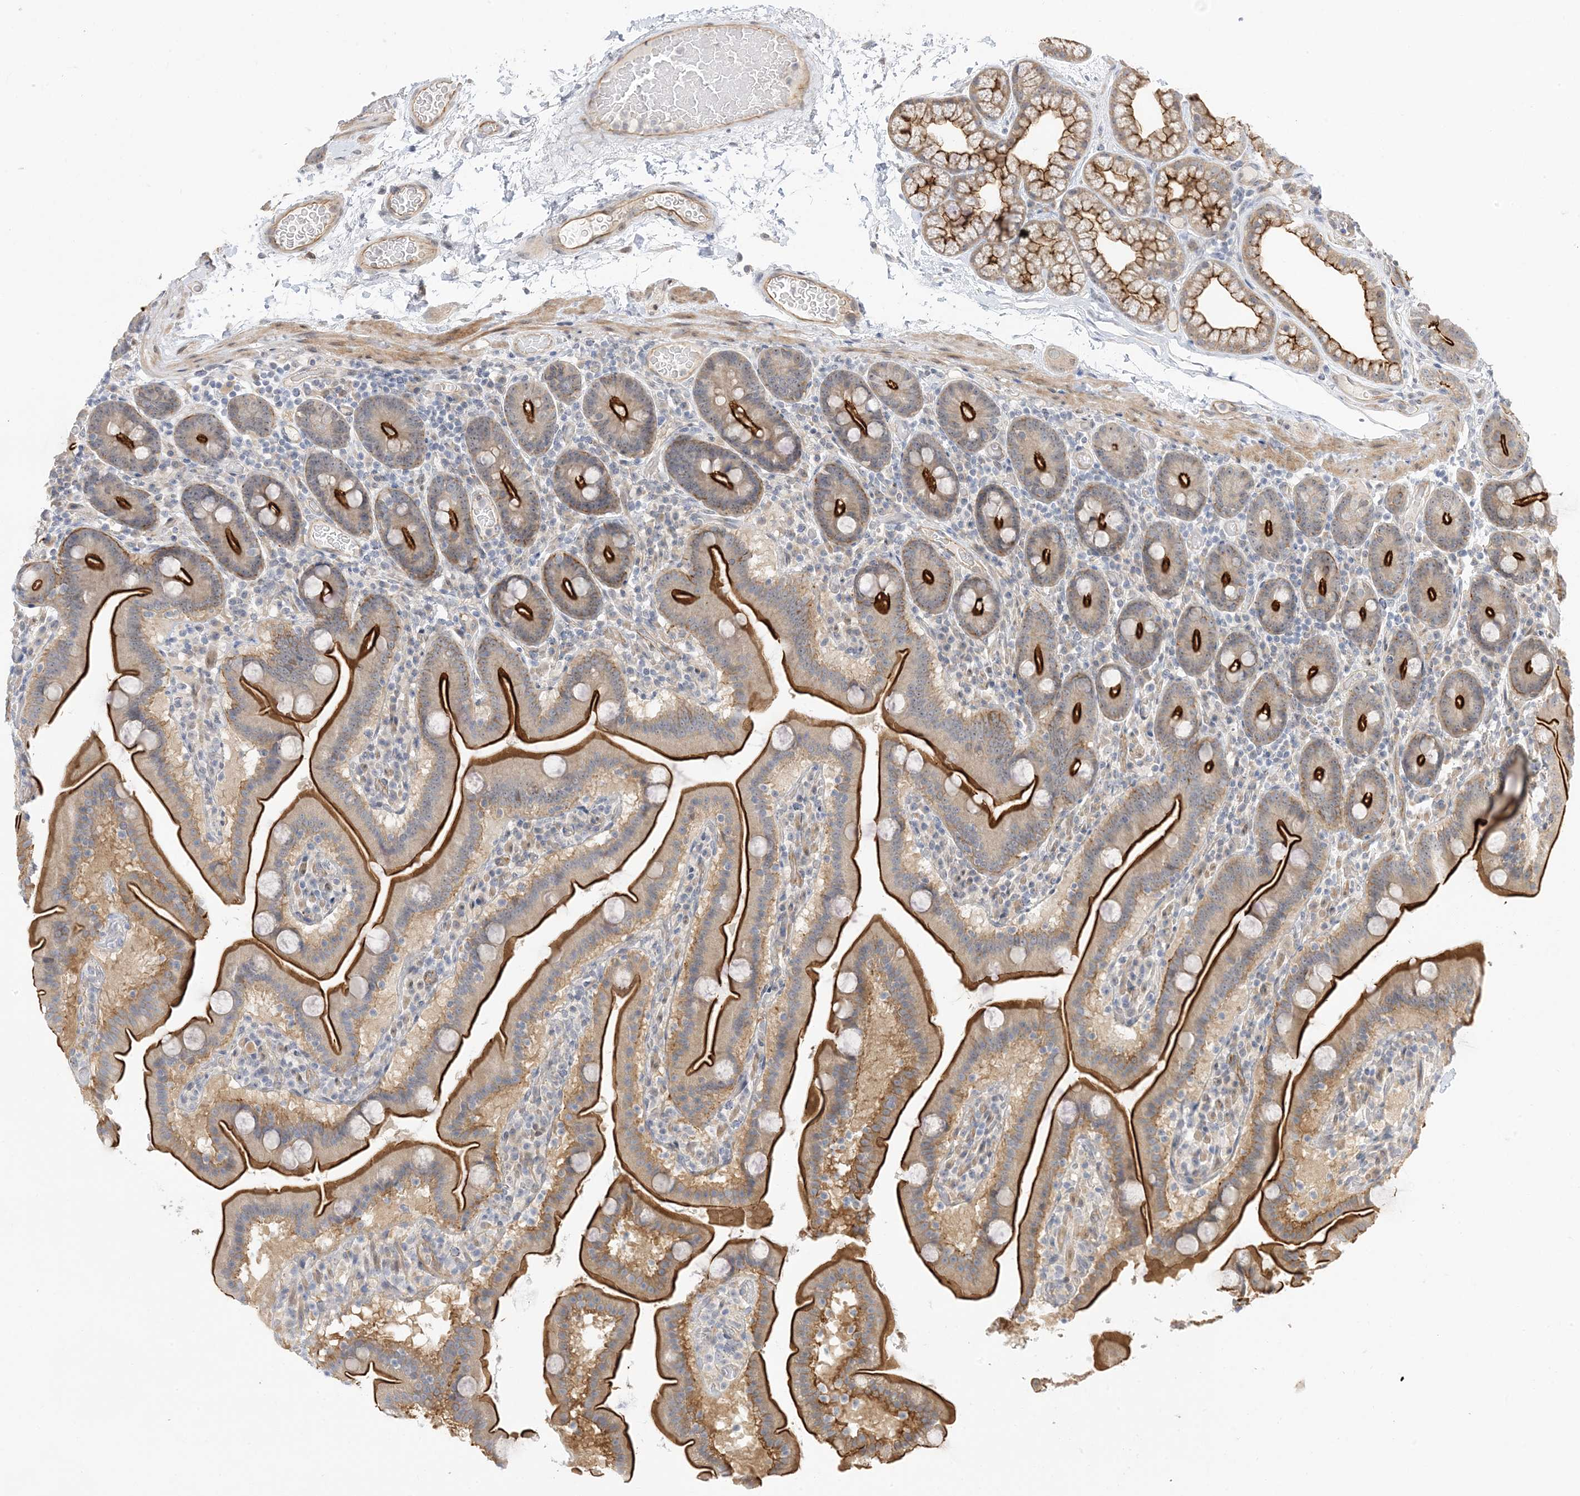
{"staining": {"intensity": "strong", "quantity": ">75%", "location": "cytoplasmic/membranous"}, "tissue": "duodenum", "cell_type": "Glandular cells", "image_type": "normal", "snomed": [{"axis": "morphology", "description": "Normal tissue, NOS"}, {"axis": "topography", "description": "Duodenum"}], "caption": "Immunohistochemistry (IHC) histopathology image of benign human duodenum stained for a protein (brown), which reveals high levels of strong cytoplasmic/membranous positivity in about >75% of glandular cells.", "gene": "IL36B", "patient": {"sex": "male", "age": 55}}